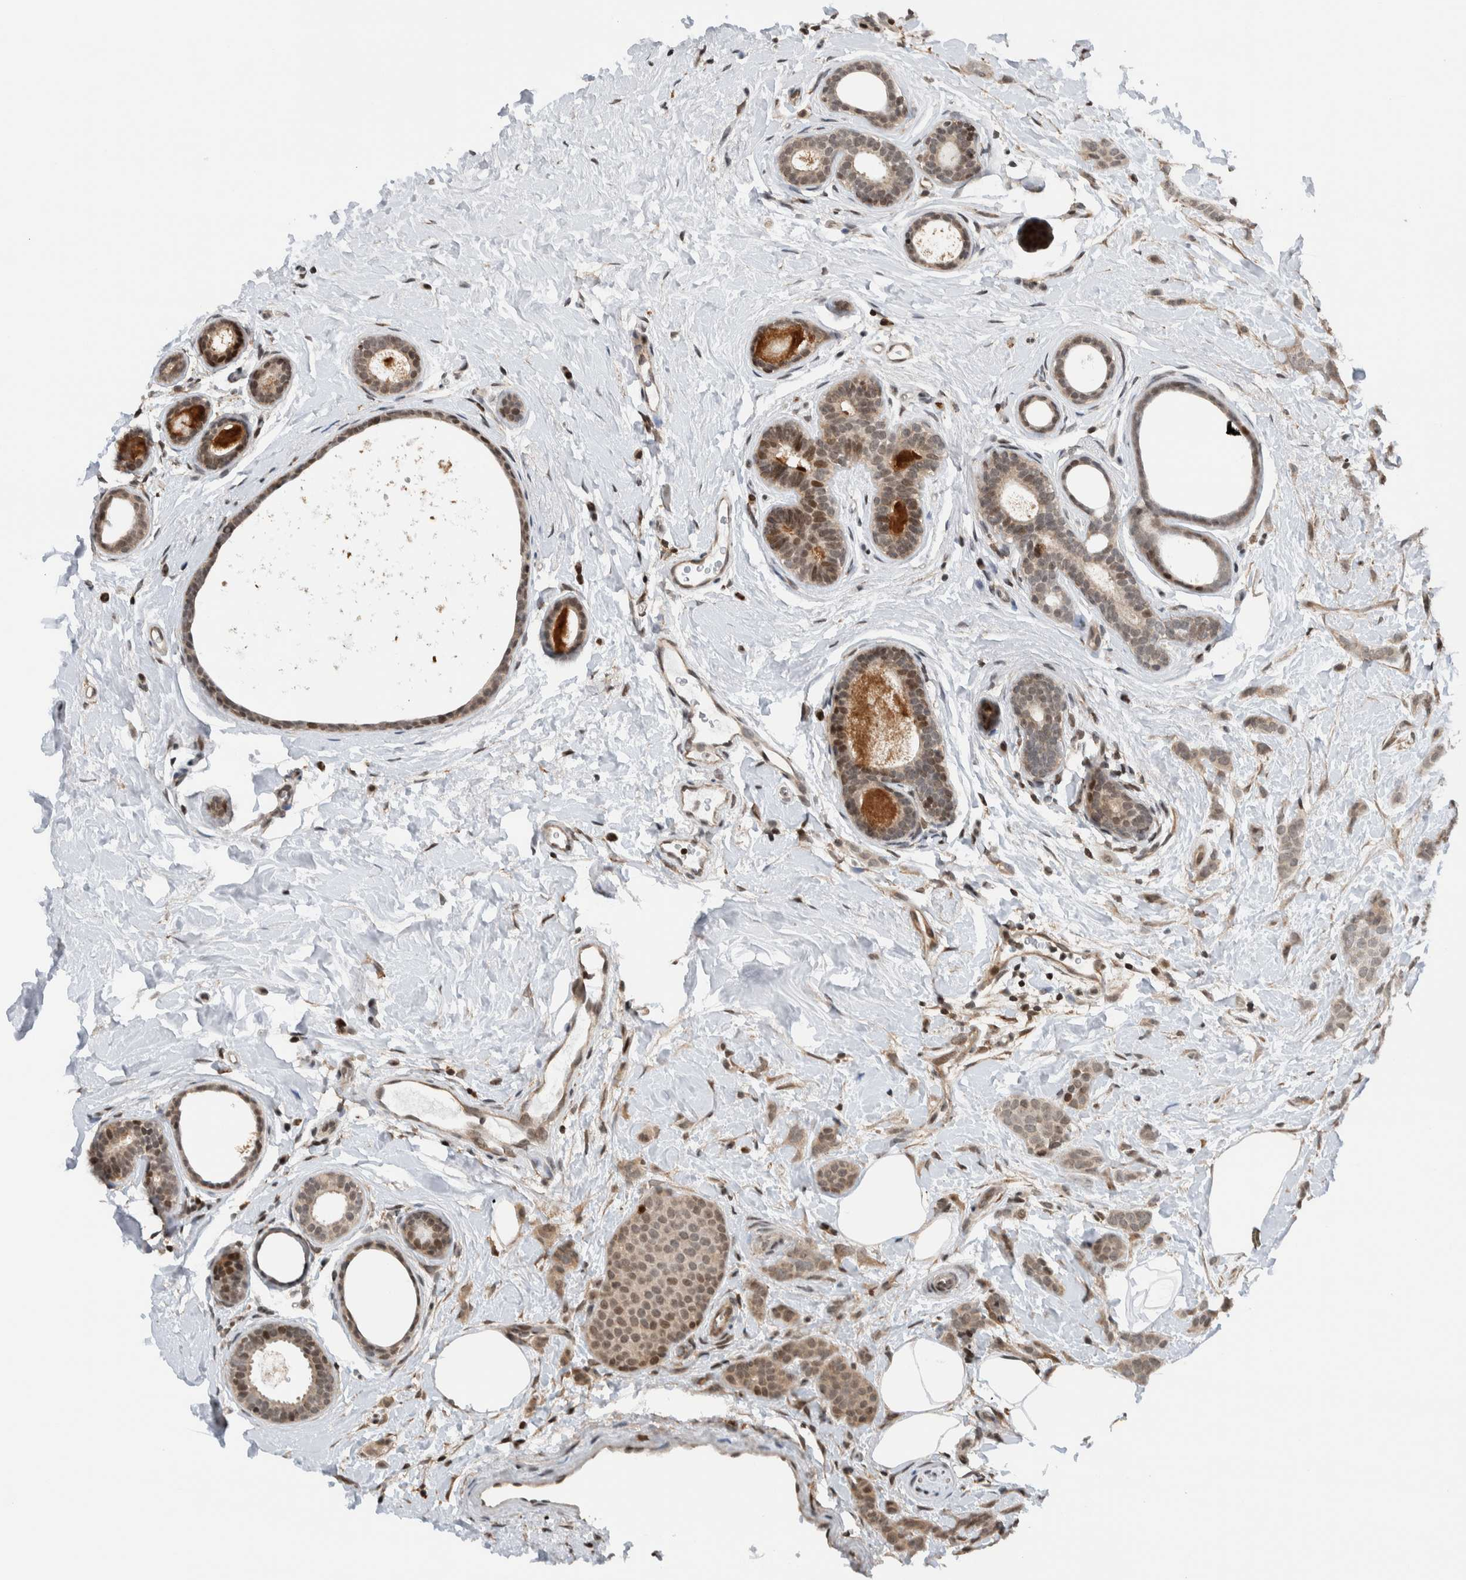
{"staining": {"intensity": "moderate", "quantity": ">75%", "location": "cytoplasmic/membranous,nuclear"}, "tissue": "breast cancer", "cell_type": "Tumor cells", "image_type": "cancer", "snomed": [{"axis": "morphology", "description": "Lobular carcinoma, in situ"}, {"axis": "morphology", "description": "Lobular carcinoma"}, {"axis": "topography", "description": "Breast"}], "caption": "Breast cancer (lobular carcinoma in situ) stained for a protein (brown) reveals moderate cytoplasmic/membranous and nuclear positive staining in approximately >75% of tumor cells.", "gene": "NPLOC4", "patient": {"sex": "female", "age": 41}}